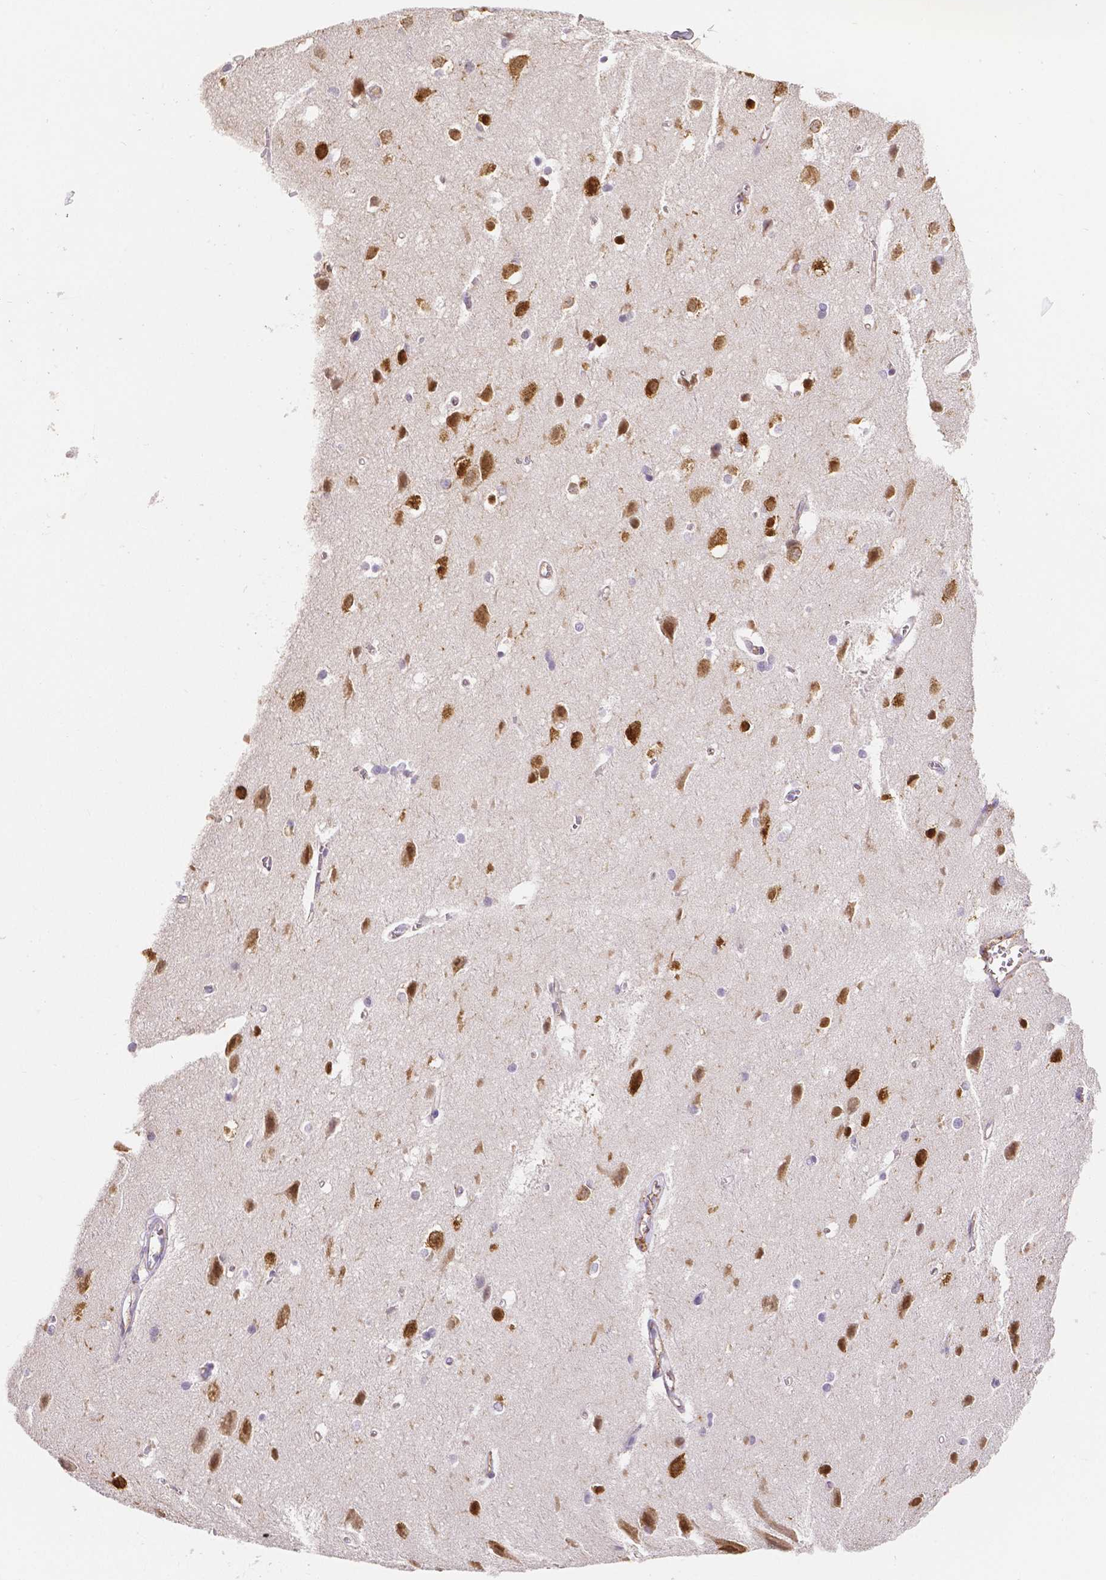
{"staining": {"intensity": "negative", "quantity": "none", "location": "none"}, "tissue": "cerebral cortex", "cell_type": "Endothelial cells", "image_type": "normal", "snomed": [{"axis": "morphology", "description": "Normal tissue, NOS"}, {"axis": "topography", "description": "Cerebral cortex"}], "caption": "Endothelial cells show no significant protein expression in benign cerebral cortex.", "gene": "ELAVL2", "patient": {"sex": "male", "age": 37}}